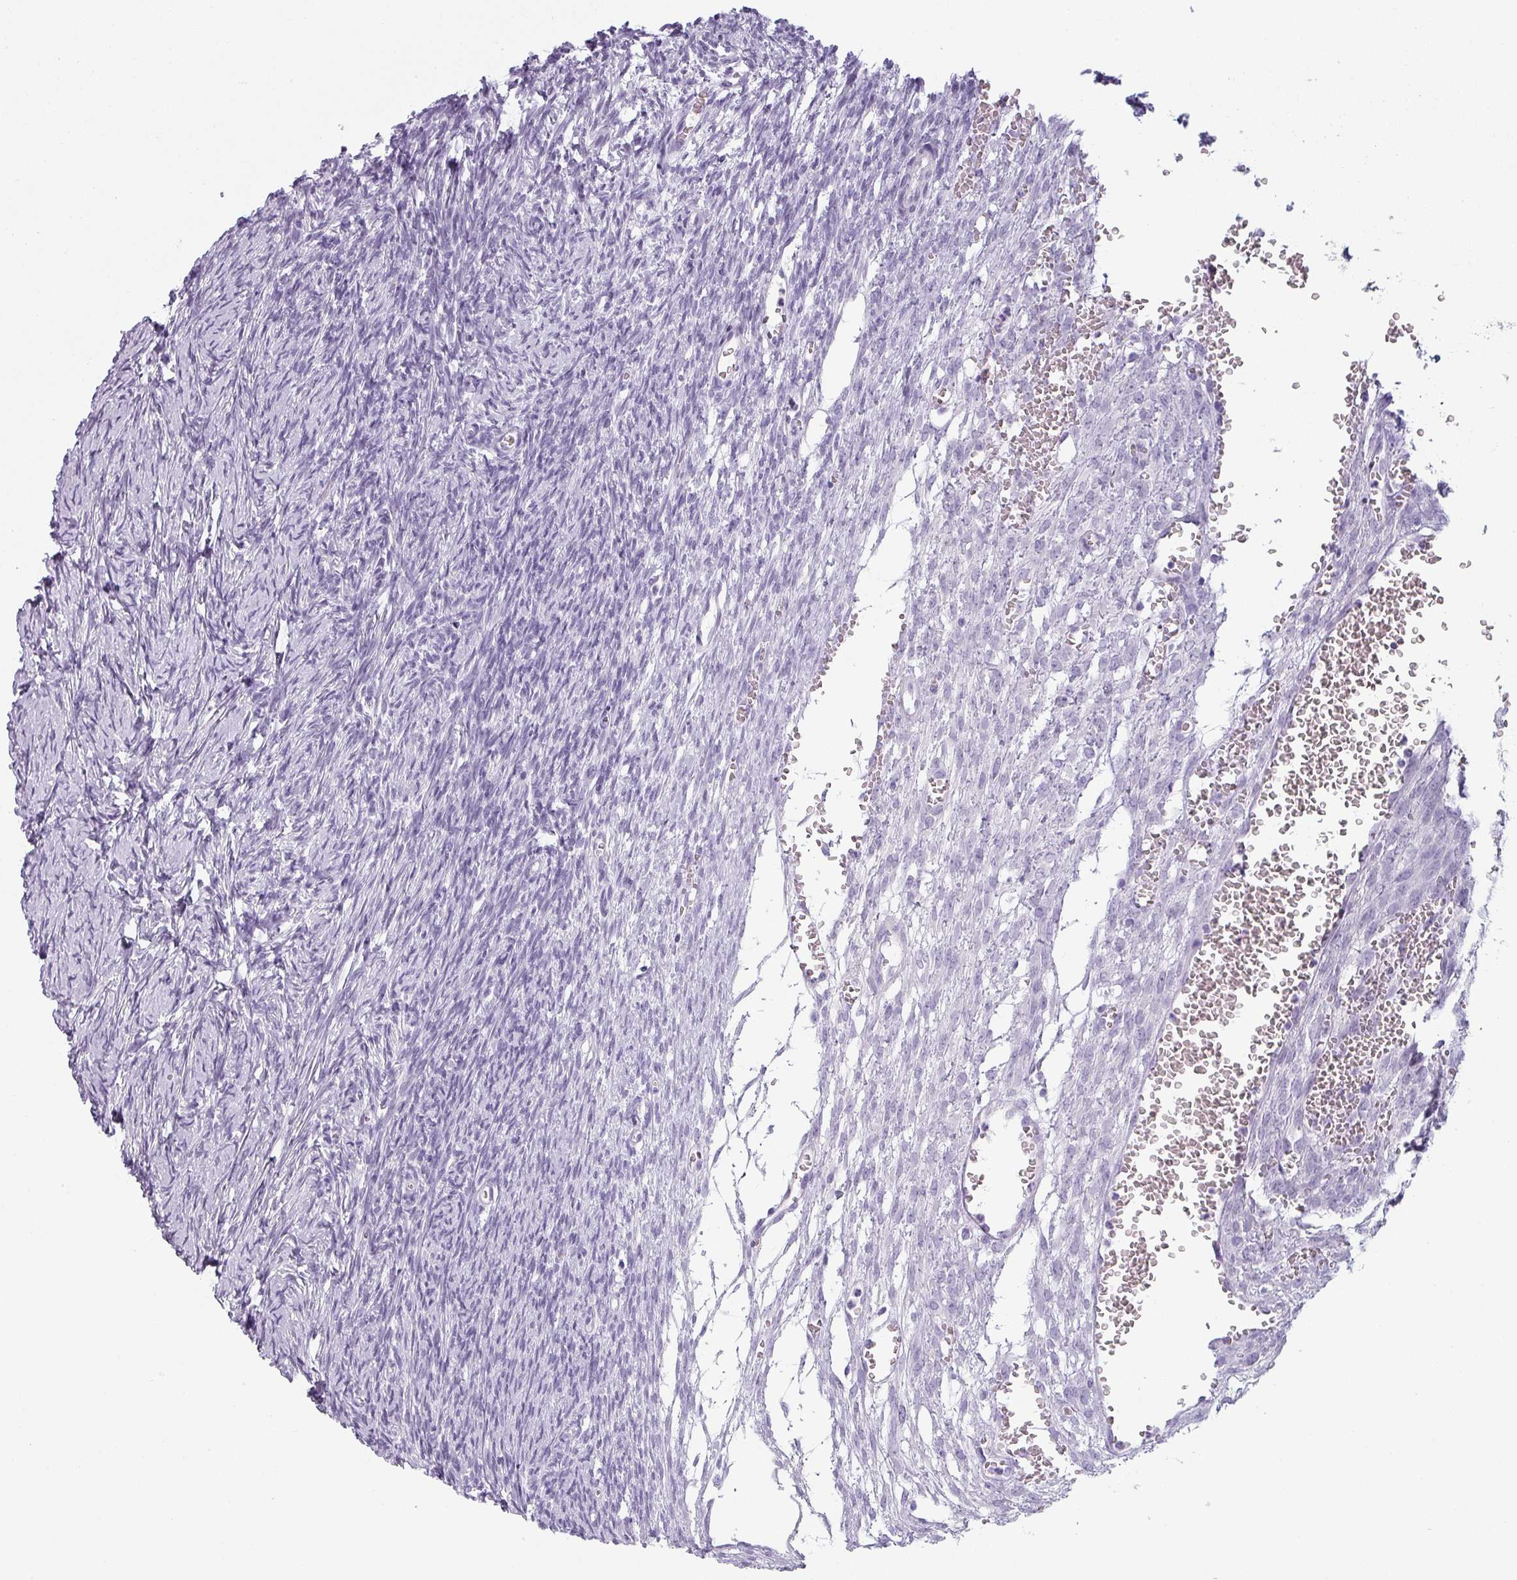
{"staining": {"intensity": "negative", "quantity": "none", "location": "none"}, "tissue": "ovary", "cell_type": "Ovarian stroma cells", "image_type": "normal", "snomed": [{"axis": "morphology", "description": "Normal tissue, NOS"}, {"axis": "topography", "description": "Ovary"}], "caption": "IHC image of benign human ovary stained for a protein (brown), which demonstrates no staining in ovarian stroma cells. (DAB immunohistochemistry (IHC) with hematoxylin counter stain).", "gene": "SFTPA1", "patient": {"sex": "female", "age": 39}}